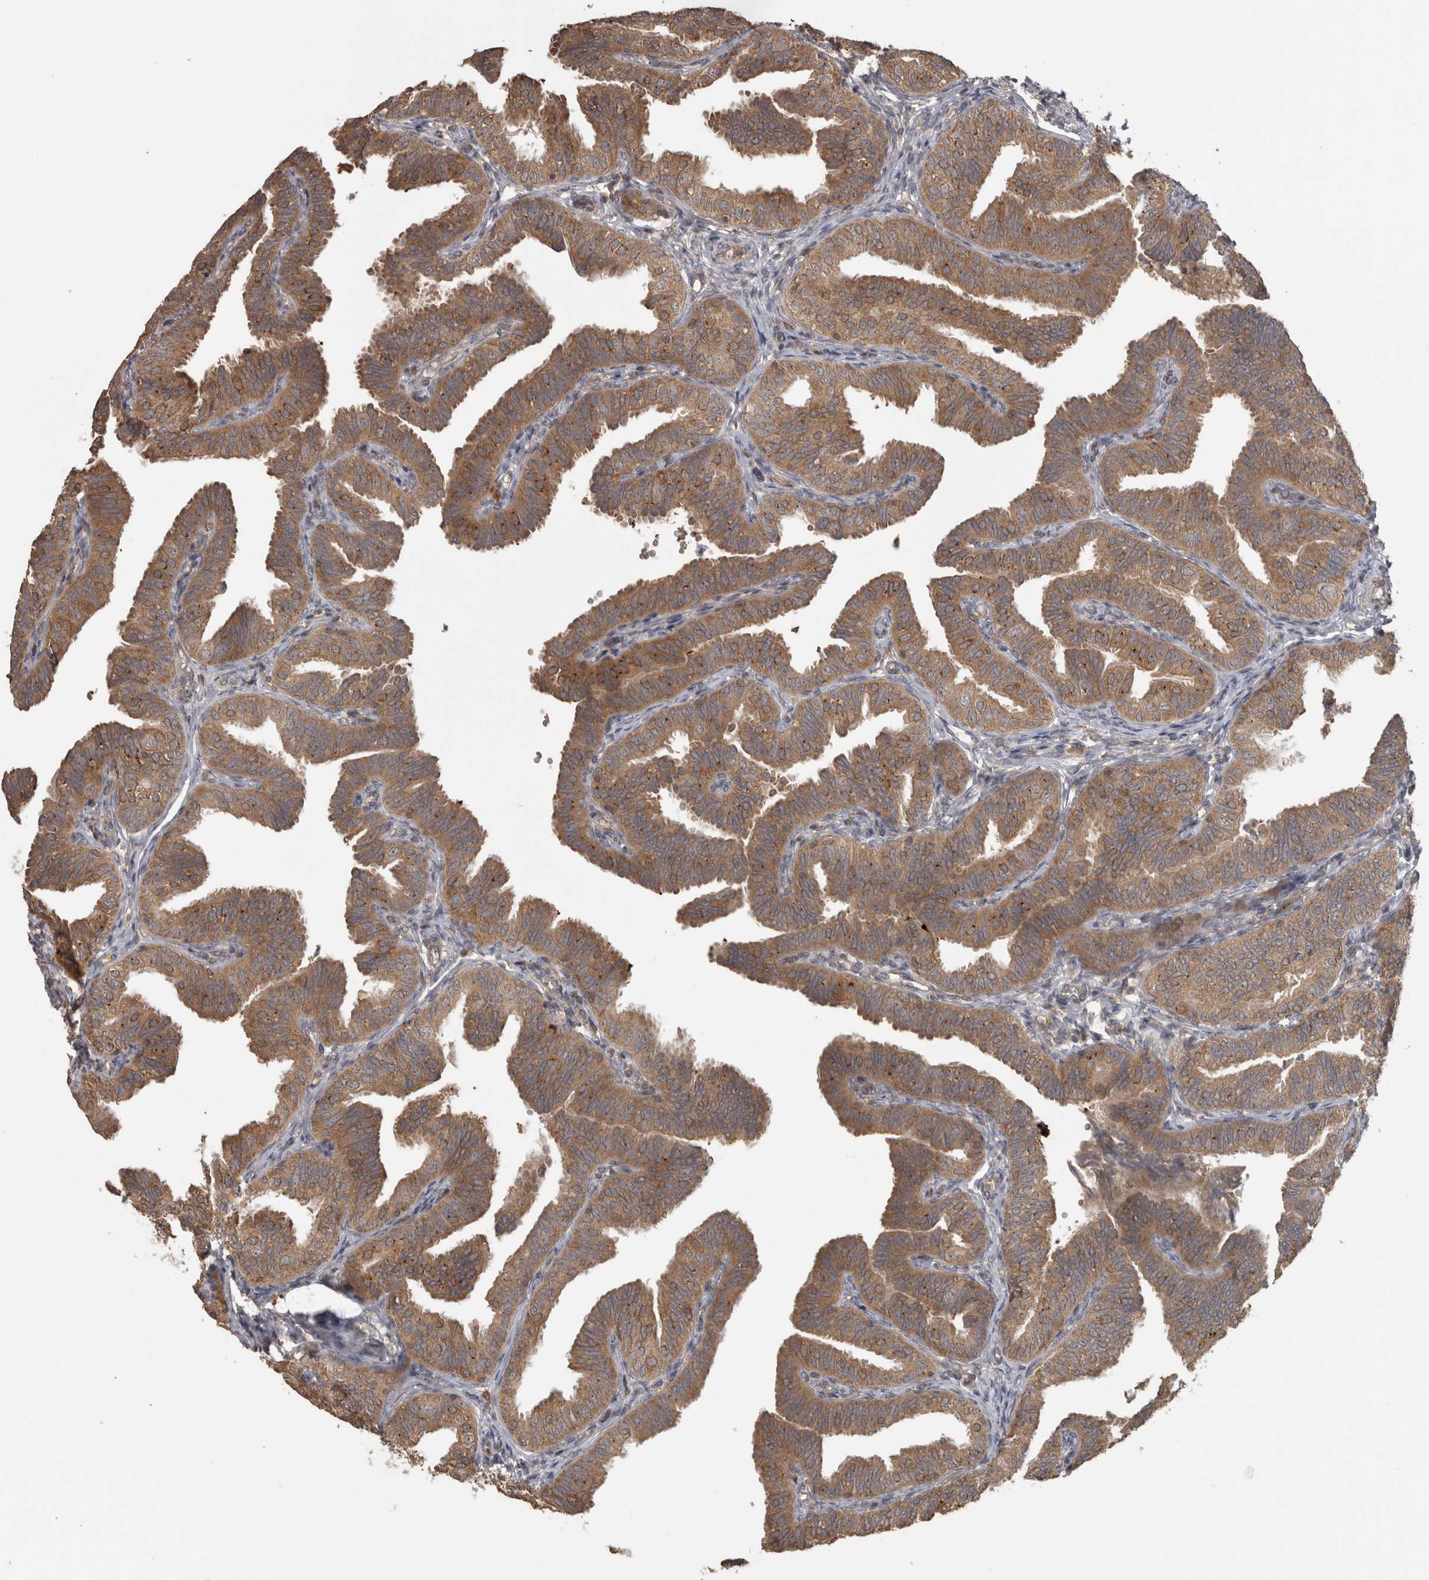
{"staining": {"intensity": "moderate", "quantity": ">75%", "location": "cytoplasmic/membranous"}, "tissue": "fallopian tube", "cell_type": "Glandular cells", "image_type": "normal", "snomed": [{"axis": "morphology", "description": "Normal tissue, NOS"}, {"axis": "topography", "description": "Fallopian tube"}], "caption": "Immunohistochemistry micrograph of normal human fallopian tube stained for a protein (brown), which reveals medium levels of moderate cytoplasmic/membranous staining in approximately >75% of glandular cells.", "gene": "MICU3", "patient": {"sex": "female", "age": 35}}